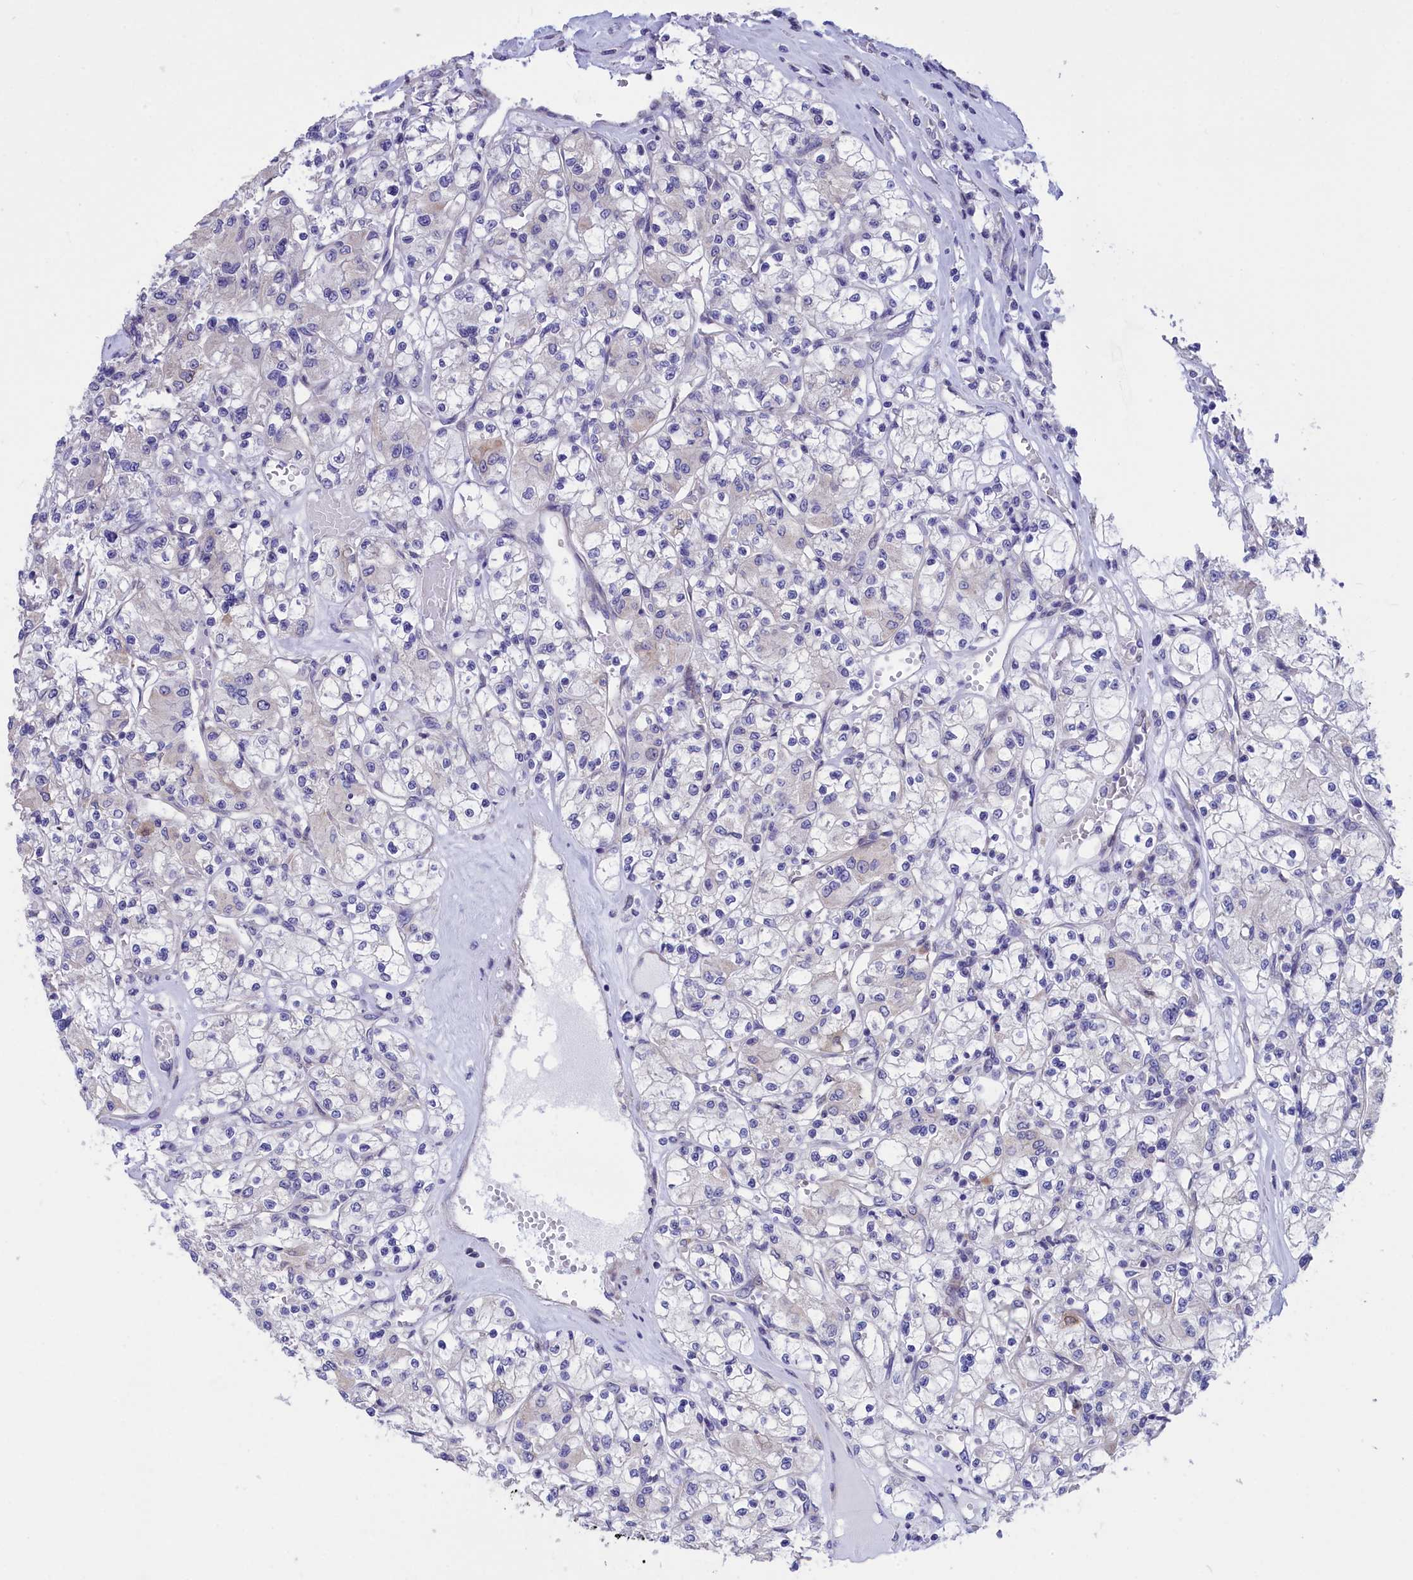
{"staining": {"intensity": "negative", "quantity": "none", "location": "none"}, "tissue": "renal cancer", "cell_type": "Tumor cells", "image_type": "cancer", "snomed": [{"axis": "morphology", "description": "Adenocarcinoma, NOS"}, {"axis": "topography", "description": "Kidney"}], "caption": "An image of renal adenocarcinoma stained for a protein shows no brown staining in tumor cells.", "gene": "CYP2U1", "patient": {"sex": "female", "age": 59}}